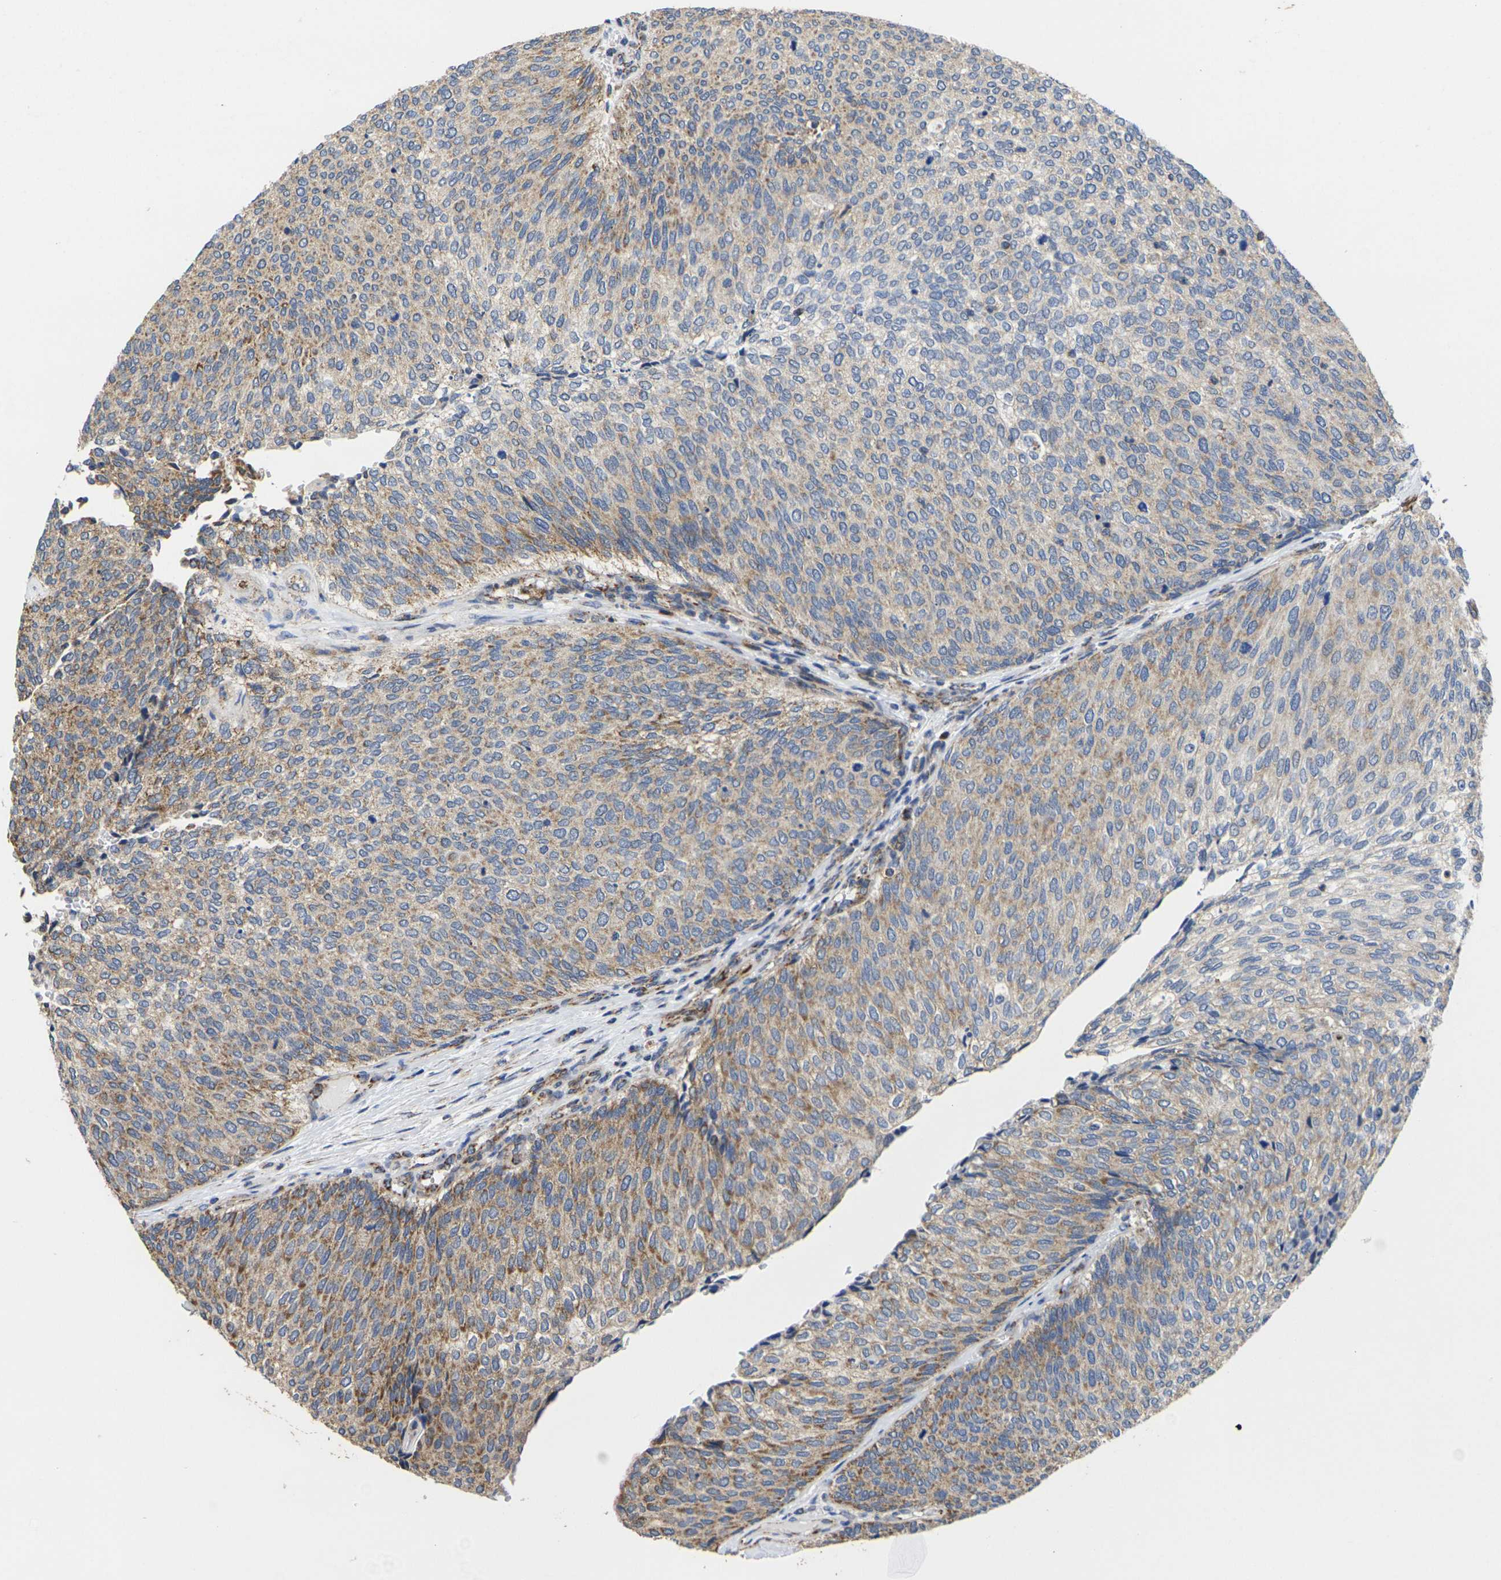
{"staining": {"intensity": "moderate", "quantity": "25%-75%", "location": "cytoplasmic/membranous"}, "tissue": "urothelial cancer", "cell_type": "Tumor cells", "image_type": "cancer", "snomed": [{"axis": "morphology", "description": "Urothelial carcinoma, Low grade"}, {"axis": "topography", "description": "Urinary bladder"}], "caption": "Urothelial carcinoma (low-grade) stained with a brown dye exhibits moderate cytoplasmic/membranous positive staining in about 25%-75% of tumor cells.", "gene": "P2RY11", "patient": {"sex": "female", "age": 79}}